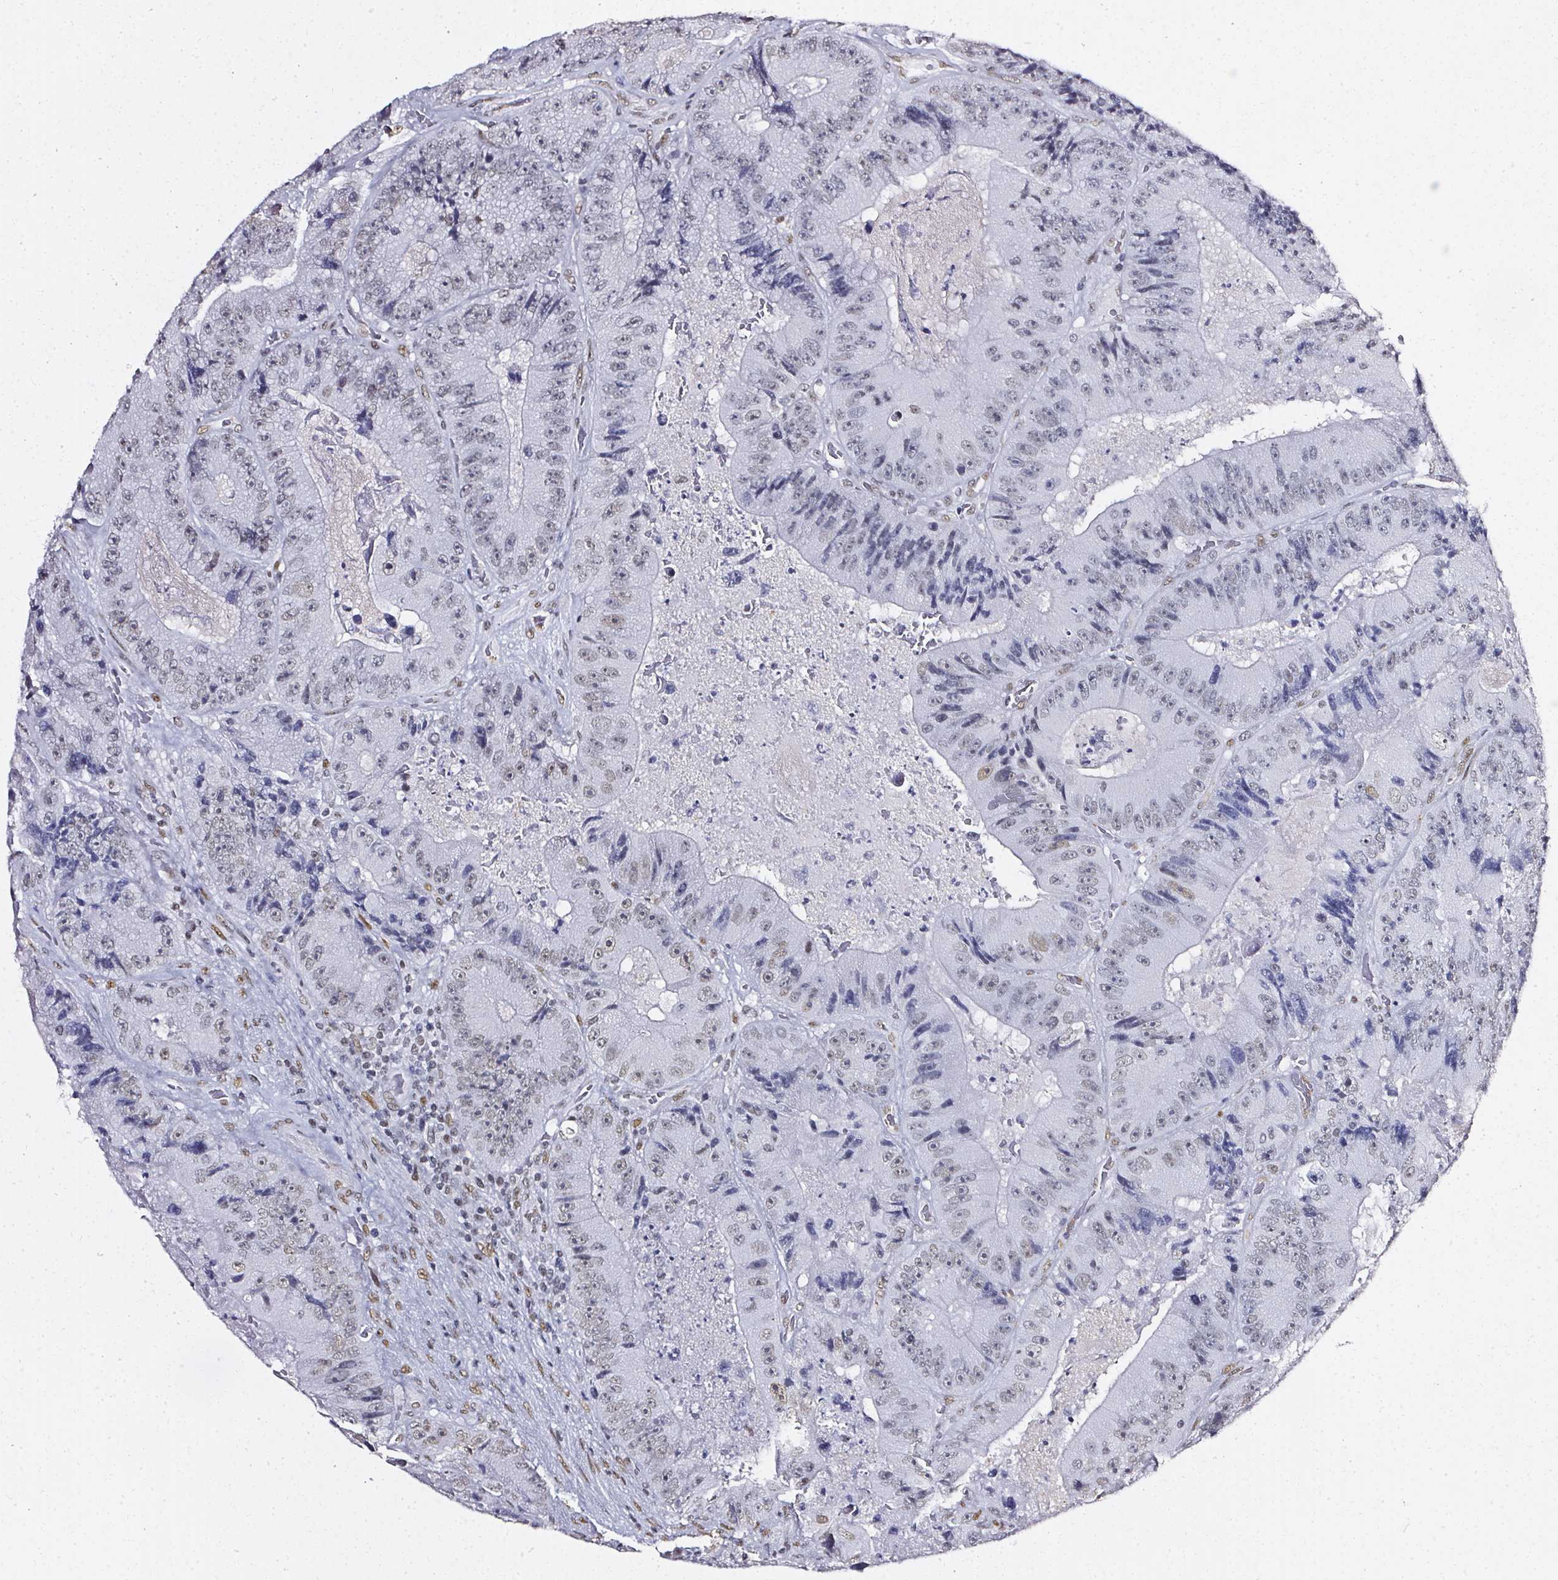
{"staining": {"intensity": "weak", "quantity": "<25%", "location": "nuclear"}, "tissue": "colorectal cancer", "cell_type": "Tumor cells", "image_type": "cancer", "snomed": [{"axis": "morphology", "description": "Adenocarcinoma, NOS"}, {"axis": "topography", "description": "Colon"}], "caption": "This is an IHC photomicrograph of colorectal cancer. There is no staining in tumor cells.", "gene": "GP6", "patient": {"sex": "female", "age": 86}}